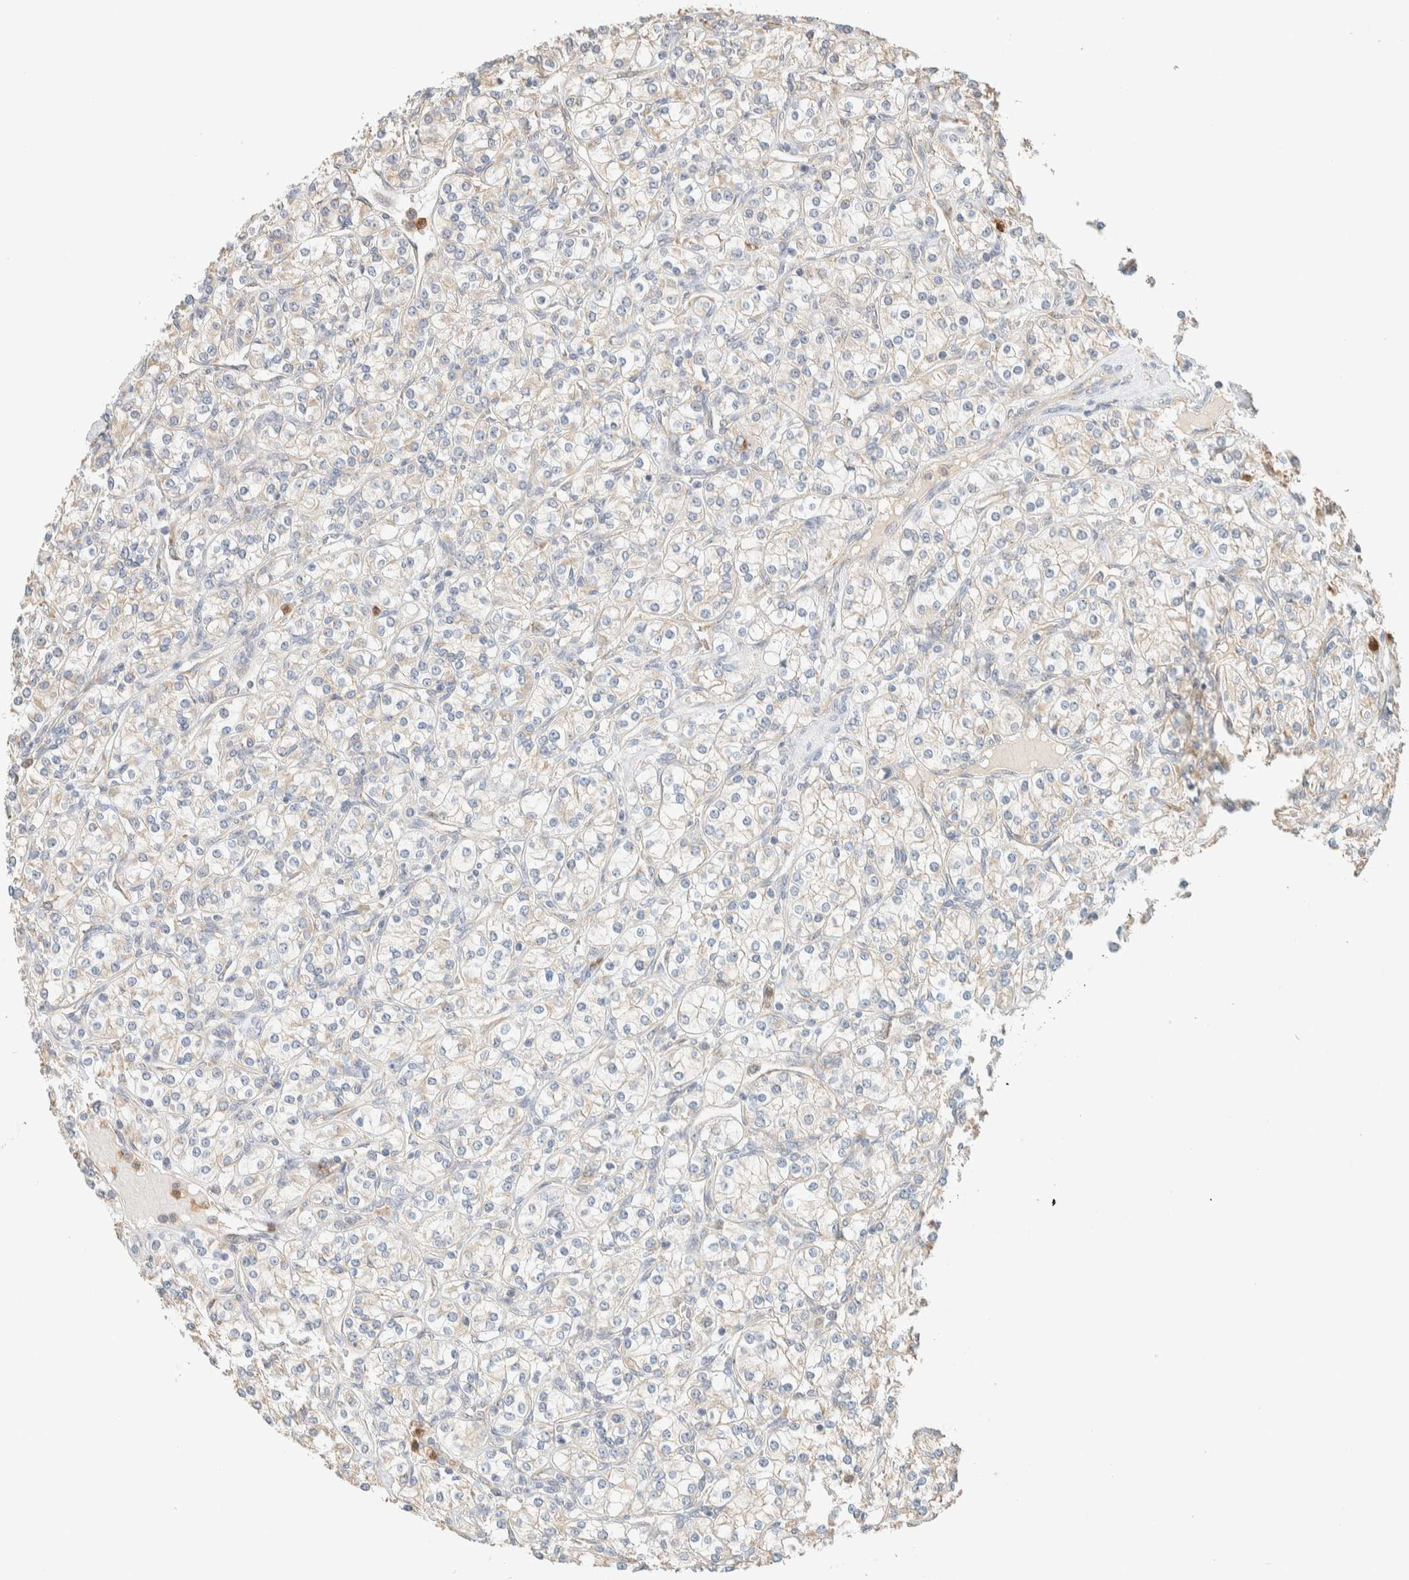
{"staining": {"intensity": "negative", "quantity": "none", "location": "none"}, "tissue": "renal cancer", "cell_type": "Tumor cells", "image_type": "cancer", "snomed": [{"axis": "morphology", "description": "Adenocarcinoma, NOS"}, {"axis": "topography", "description": "Kidney"}], "caption": "Immunohistochemical staining of adenocarcinoma (renal) exhibits no significant positivity in tumor cells. (Brightfield microscopy of DAB (3,3'-diaminobenzidine) IHC at high magnification).", "gene": "TTC3", "patient": {"sex": "male", "age": 77}}